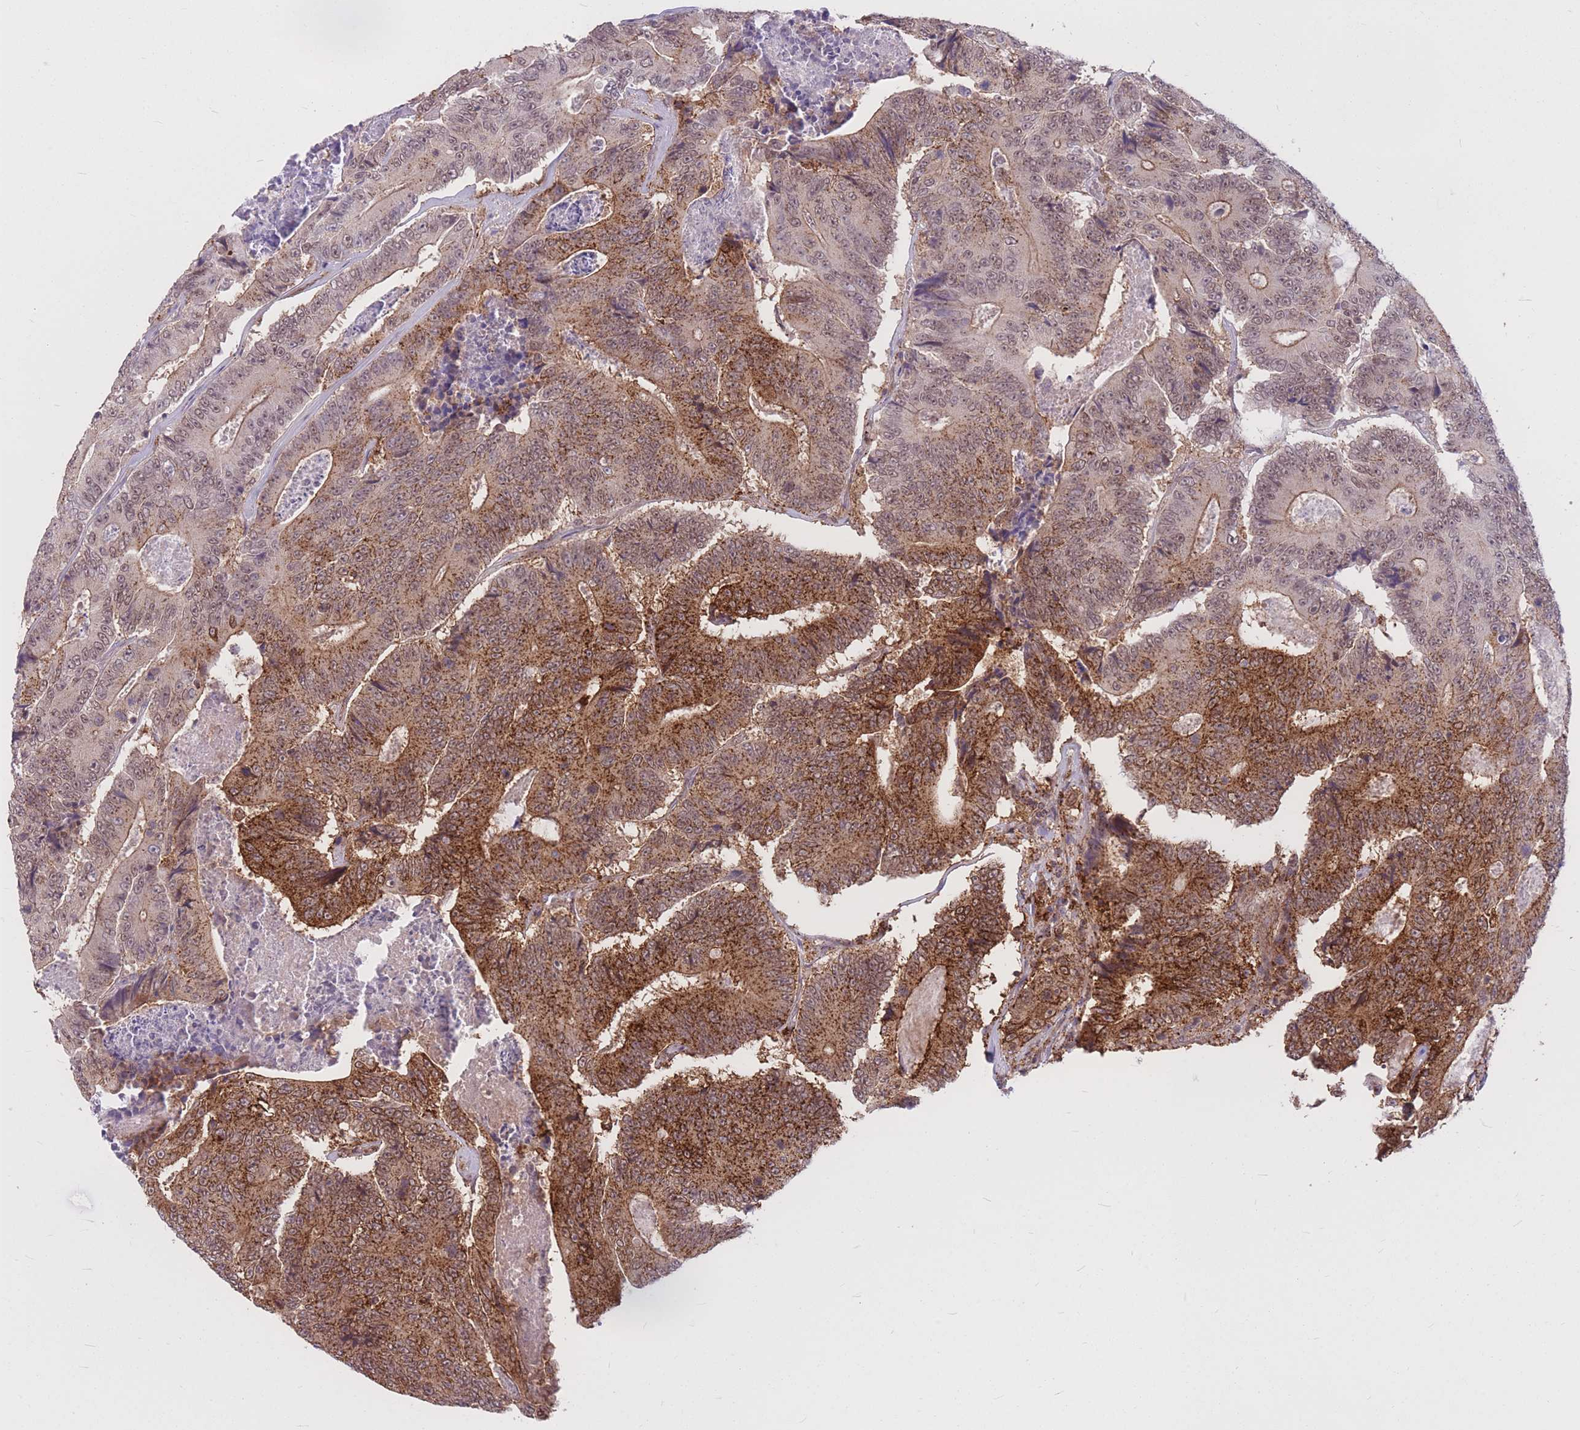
{"staining": {"intensity": "strong", "quantity": "25%-75%", "location": "cytoplasmic/membranous,nuclear"}, "tissue": "colorectal cancer", "cell_type": "Tumor cells", "image_type": "cancer", "snomed": [{"axis": "morphology", "description": "Adenocarcinoma, NOS"}, {"axis": "topography", "description": "Colon"}], "caption": "Protein expression analysis of human colorectal cancer reveals strong cytoplasmic/membranous and nuclear staining in approximately 25%-75% of tumor cells. (brown staining indicates protein expression, while blue staining denotes nuclei).", "gene": "TCF20", "patient": {"sex": "male", "age": 83}}